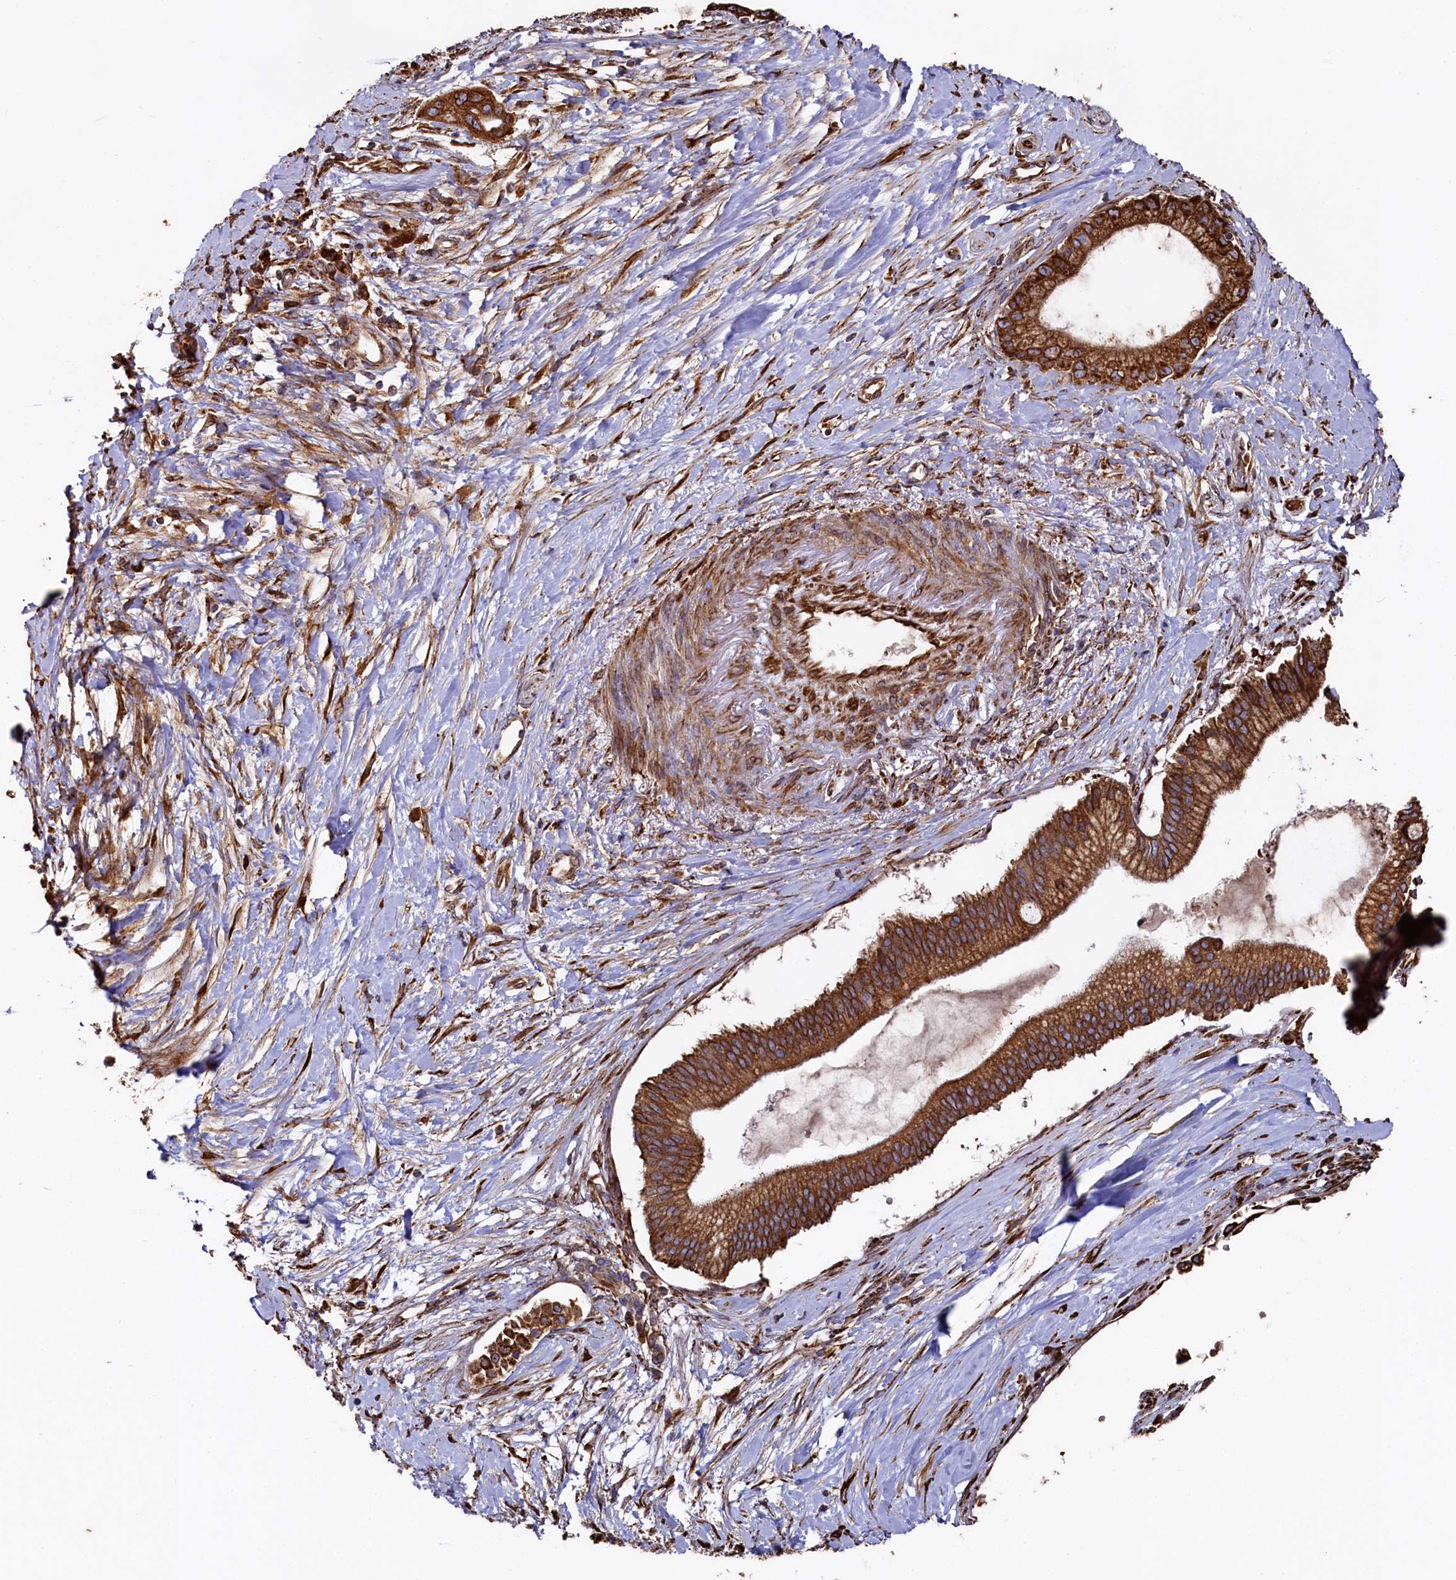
{"staining": {"intensity": "strong", "quantity": ">75%", "location": "cytoplasmic/membranous"}, "tissue": "pancreatic cancer", "cell_type": "Tumor cells", "image_type": "cancer", "snomed": [{"axis": "morphology", "description": "Adenocarcinoma, NOS"}, {"axis": "topography", "description": "Pancreas"}], "caption": "Pancreatic cancer (adenocarcinoma) stained with DAB (3,3'-diaminobenzidine) IHC exhibits high levels of strong cytoplasmic/membranous expression in approximately >75% of tumor cells.", "gene": "NEURL1B", "patient": {"sex": "male", "age": 68}}